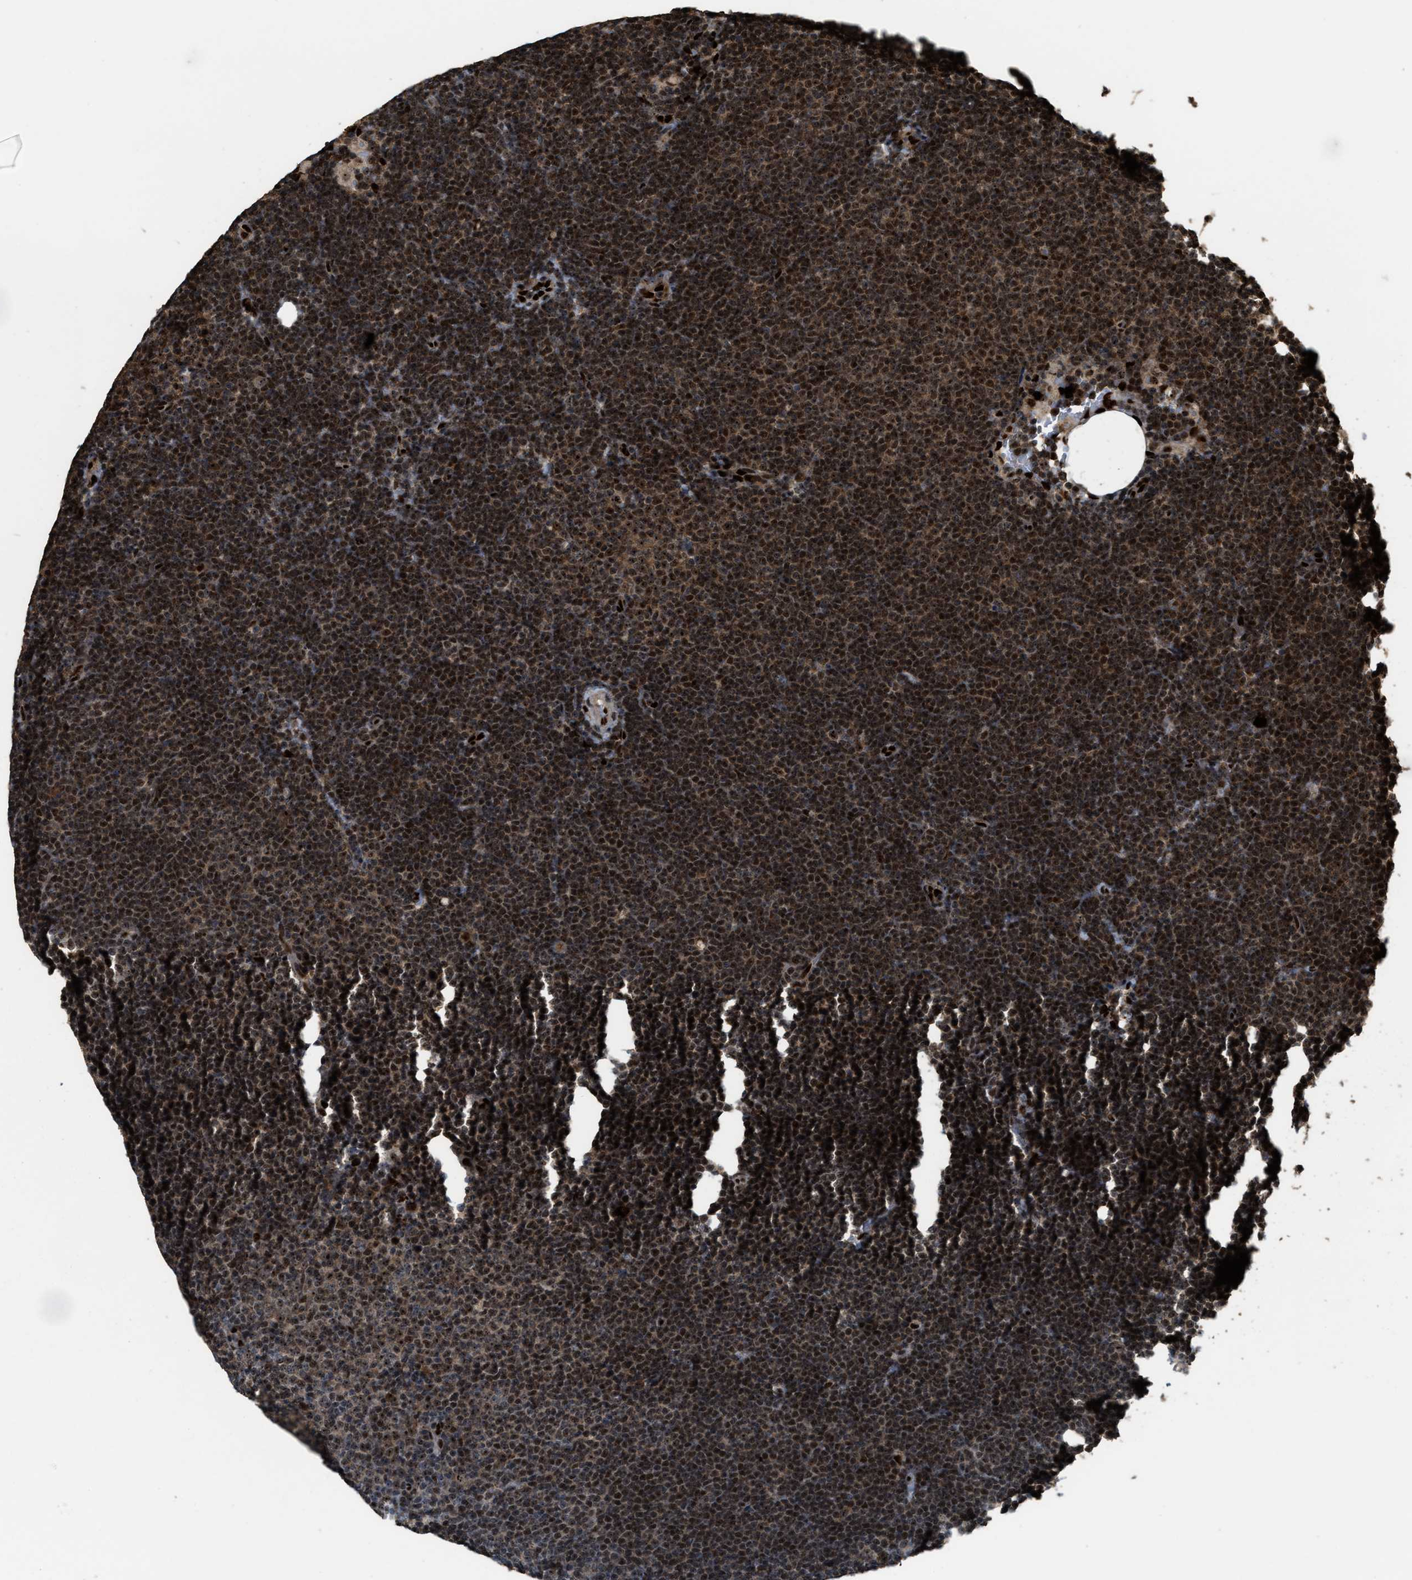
{"staining": {"intensity": "strong", "quantity": ">75%", "location": "nuclear"}, "tissue": "lymphoma", "cell_type": "Tumor cells", "image_type": "cancer", "snomed": [{"axis": "morphology", "description": "Malignant lymphoma, non-Hodgkin's type, Low grade"}, {"axis": "topography", "description": "Lymph node"}], "caption": "Immunohistochemical staining of human lymphoma exhibits strong nuclear protein staining in about >75% of tumor cells. Nuclei are stained in blue.", "gene": "ZNF687", "patient": {"sex": "female", "age": 53}}